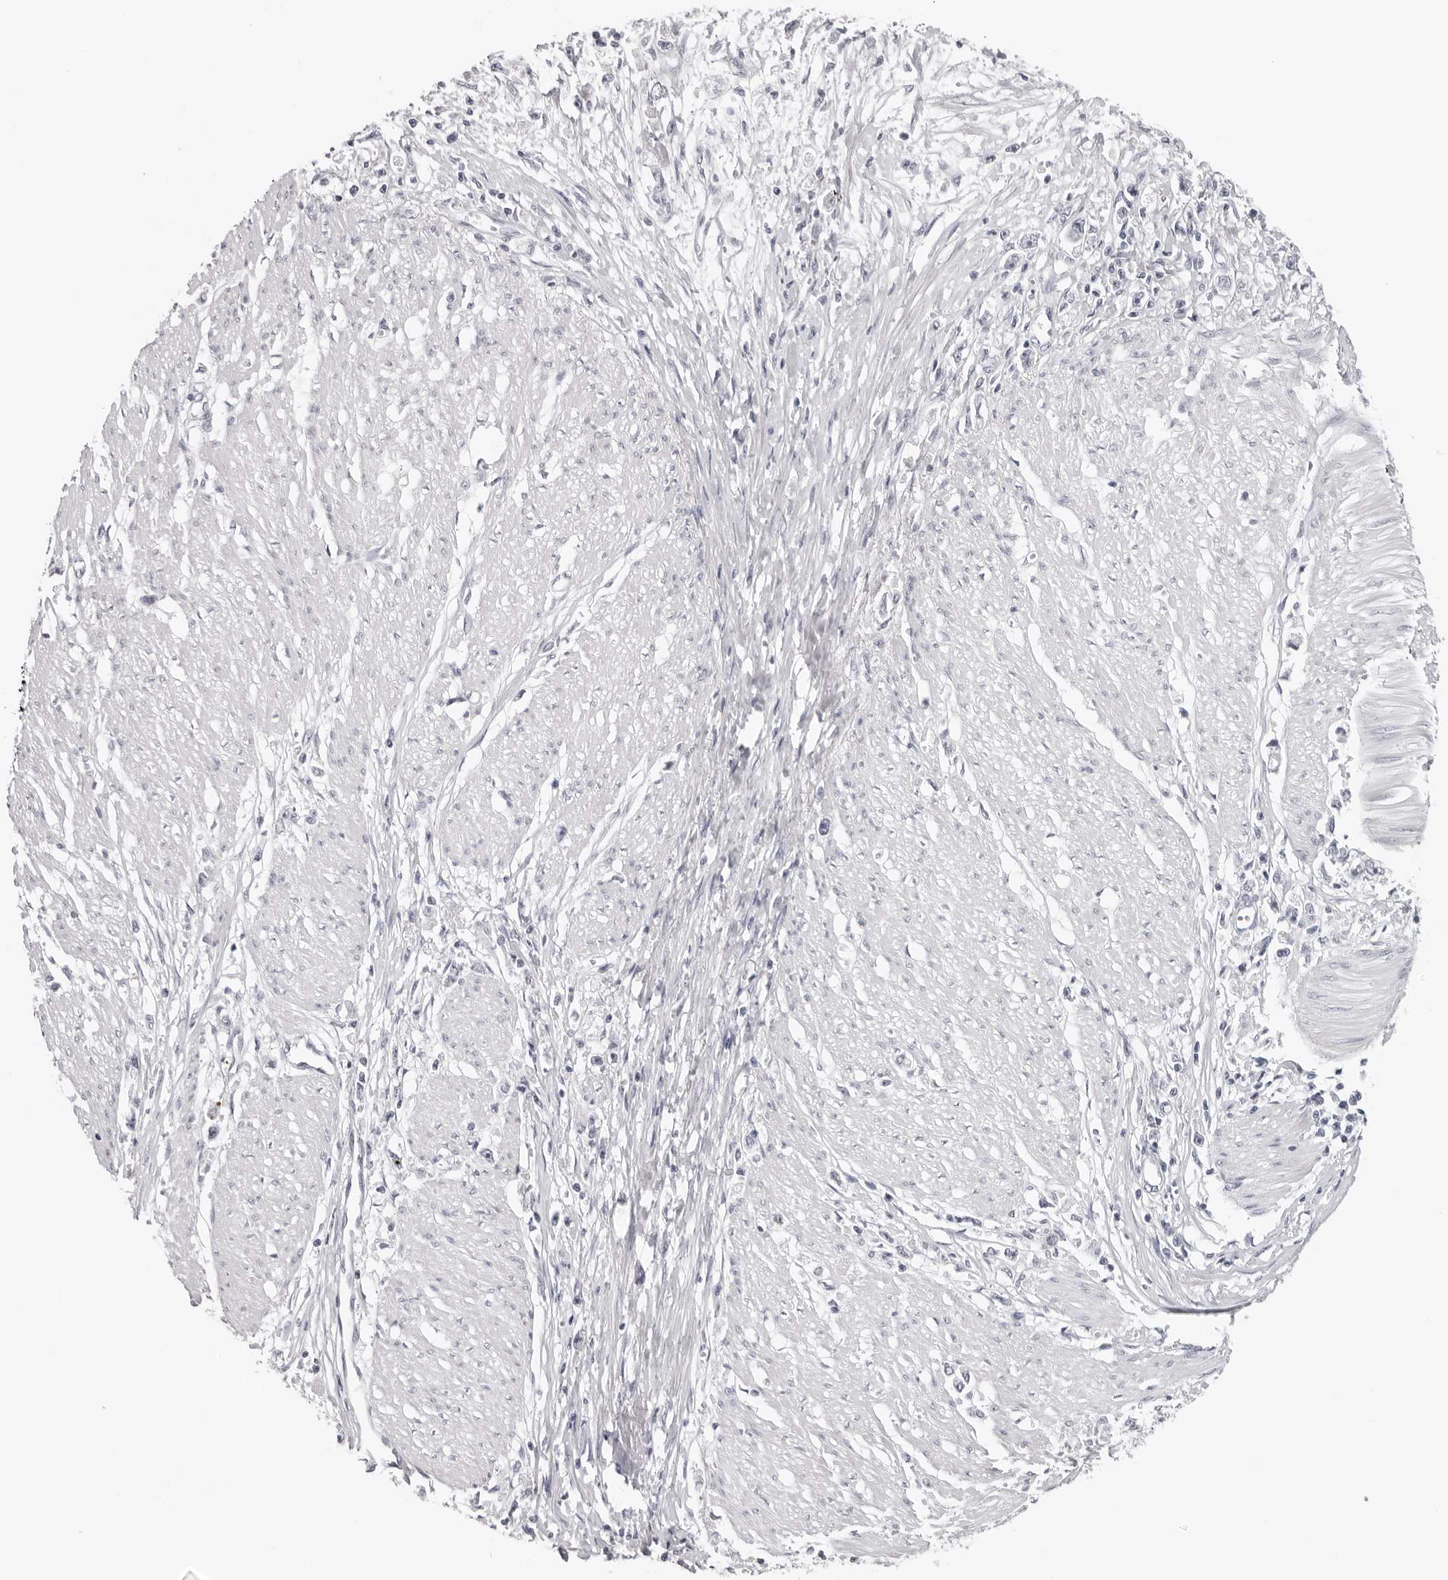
{"staining": {"intensity": "negative", "quantity": "none", "location": "none"}, "tissue": "stomach cancer", "cell_type": "Tumor cells", "image_type": "cancer", "snomed": [{"axis": "morphology", "description": "Adenocarcinoma, NOS"}, {"axis": "topography", "description": "Stomach"}], "caption": "The micrograph demonstrates no significant expression in tumor cells of stomach cancer (adenocarcinoma).", "gene": "PRUNE1", "patient": {"sex": "female", "age": 59}}